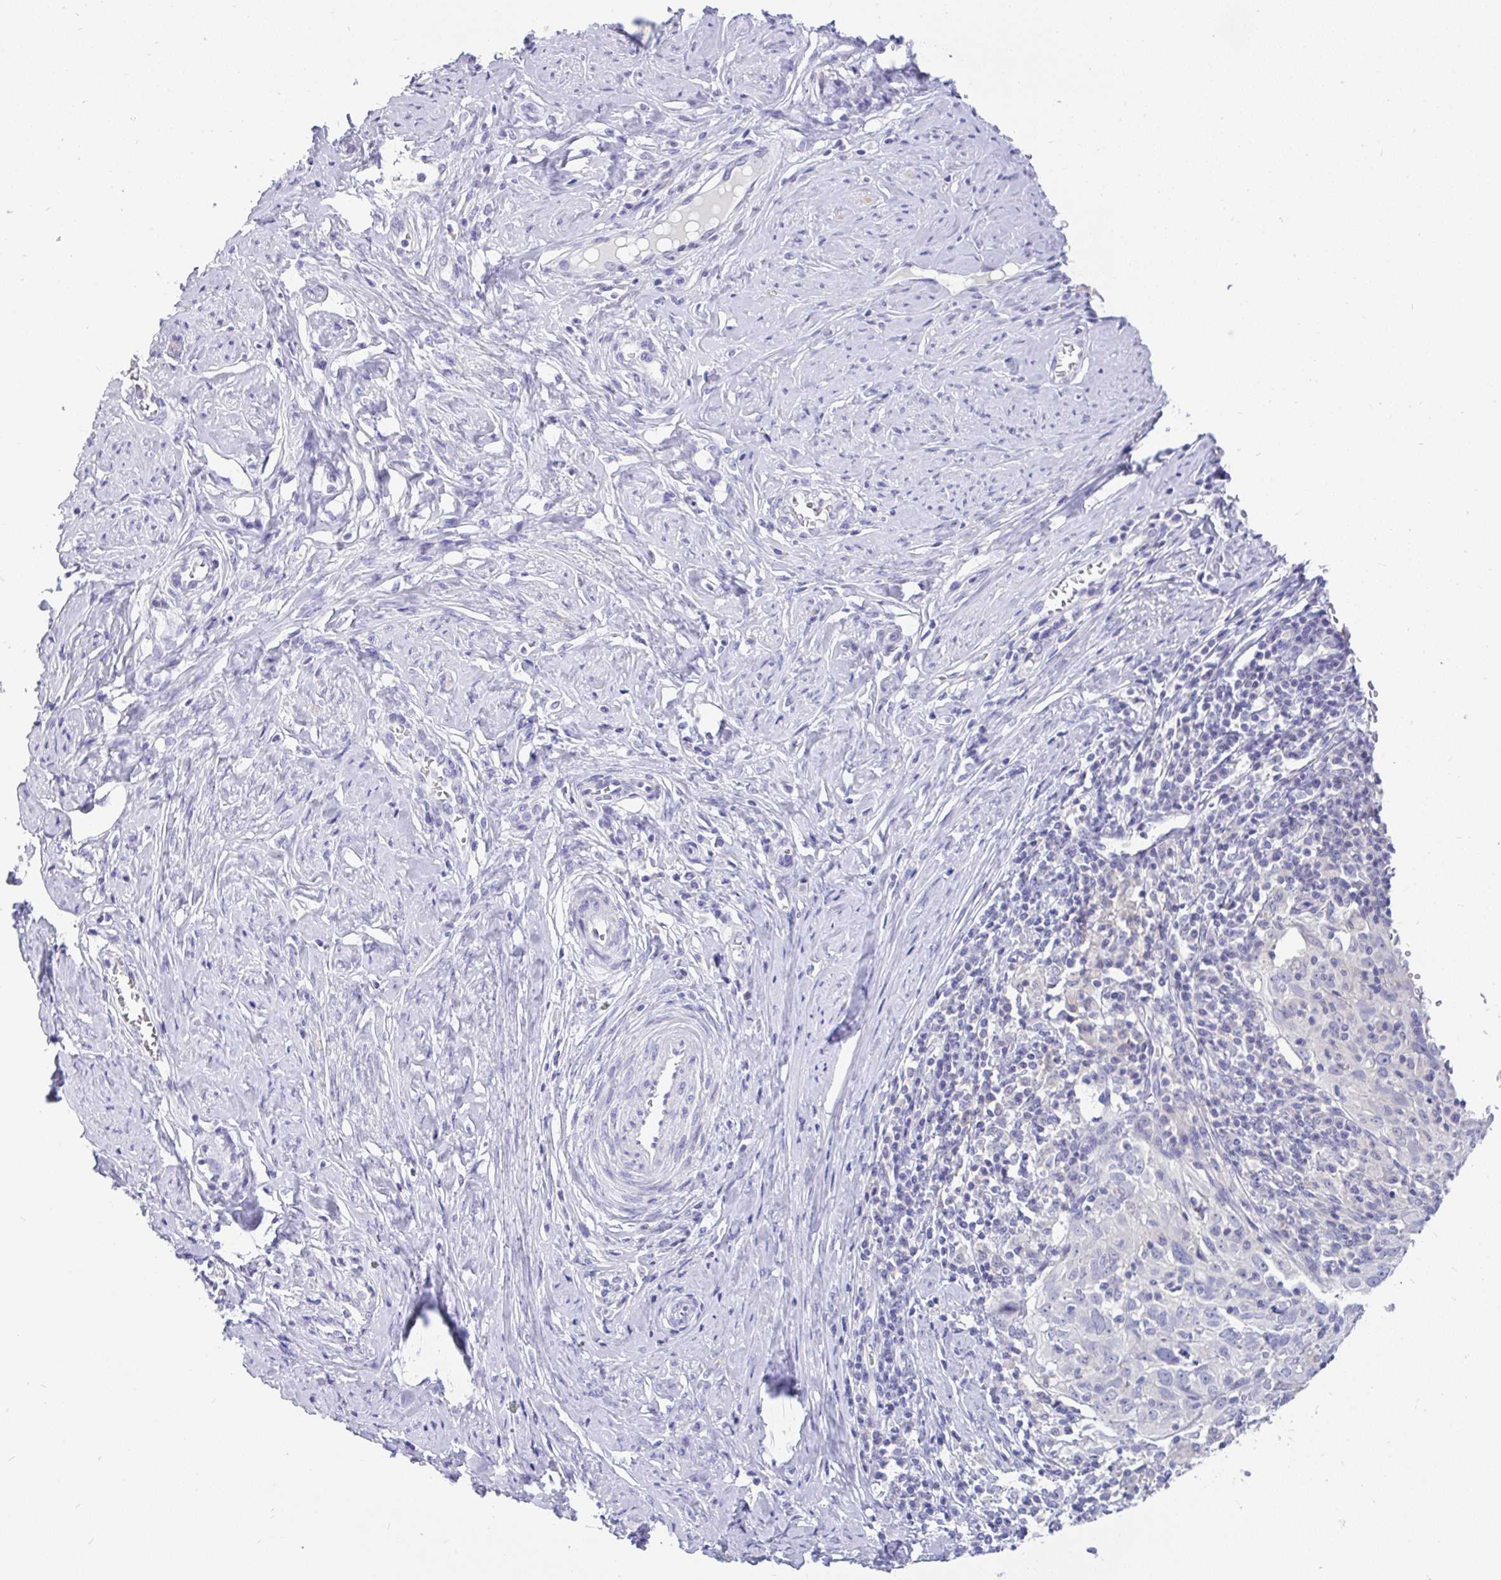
{"staining": {"intensity": "negative", "quantity": "none", "location": "none"}, "tissue": "cervical cancer", "cell_type": "Tumor cells", "image_type": "cancer", "snomed": [{"axis": "morphology", "description": "Normal tissue, NOS"}, {"axis": "morphology", "description": "Squamous cell carcinoma, NOS"}, {"axis": "topography", "description": "Cervix"}], "caption": "This histopathology image is of cervical squamous cell carcinoma stained with immunohistochemistry to label a protein in brown with the nuclei are counter-stained blue. There is no positivity in tumor cells.", "gene": "INTS5", "patient": {"sex": "female", "age": 31}}